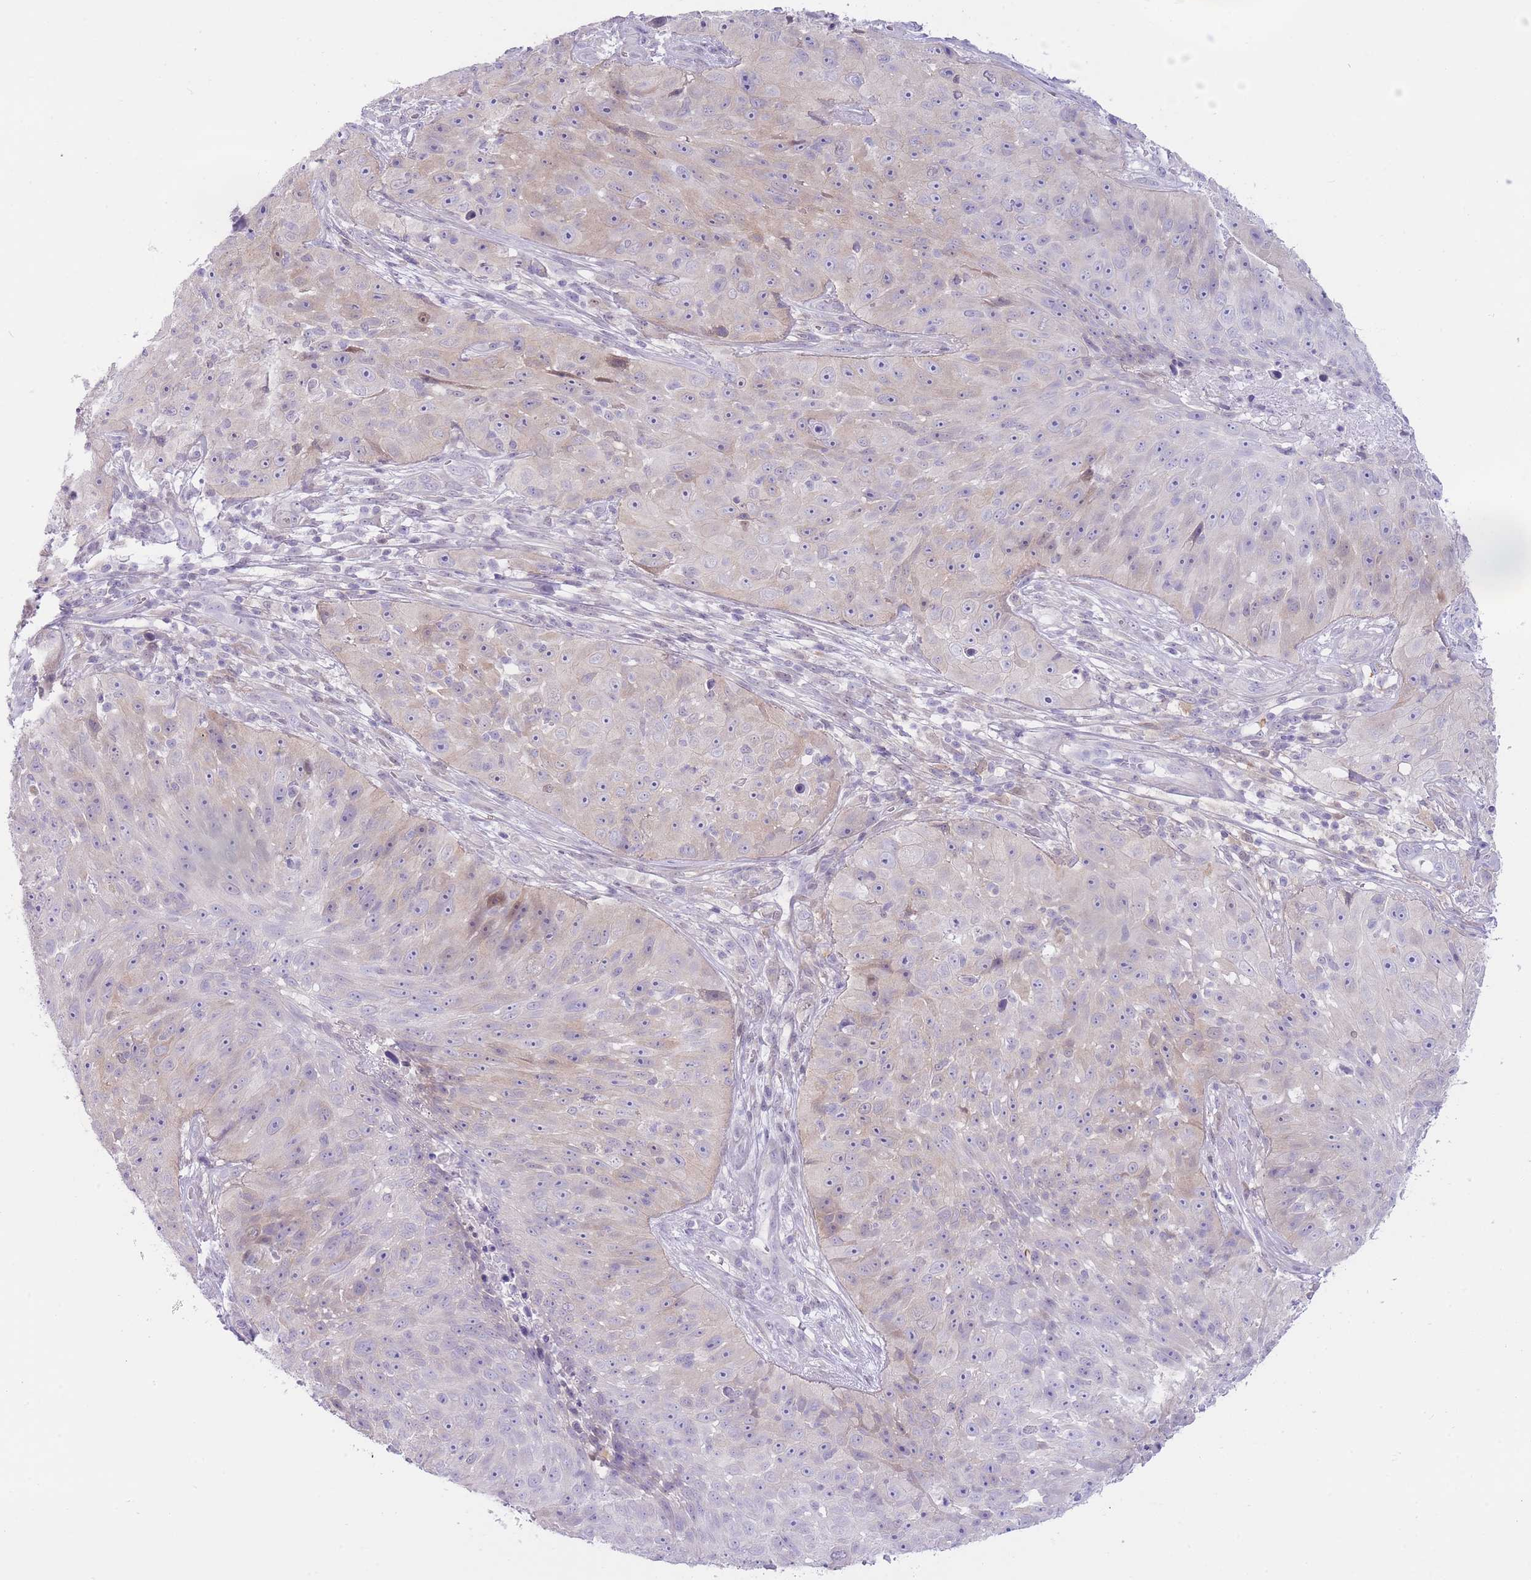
{"staining": {"intensity": "negative", "quantity": "none", "location": "none"}, "tissue": "skin cancer", "cell_type": "Tumor cells", "image_type": "cancer", "snomed": [{"axis": "morphology", "description": "Squamous cell carcinoma, NOS"}, {"axis": "topography", "description": "Skin"}], "caption": "Immunohistochemistry micrograph of neoplastic tissue: skin cancer stained with DAB (3,3'-diaminobenzidine) displays no significant protein staining in tumor cells.", "gene": "OR11H12", "patient": {"sex": "female", "age": 87}}